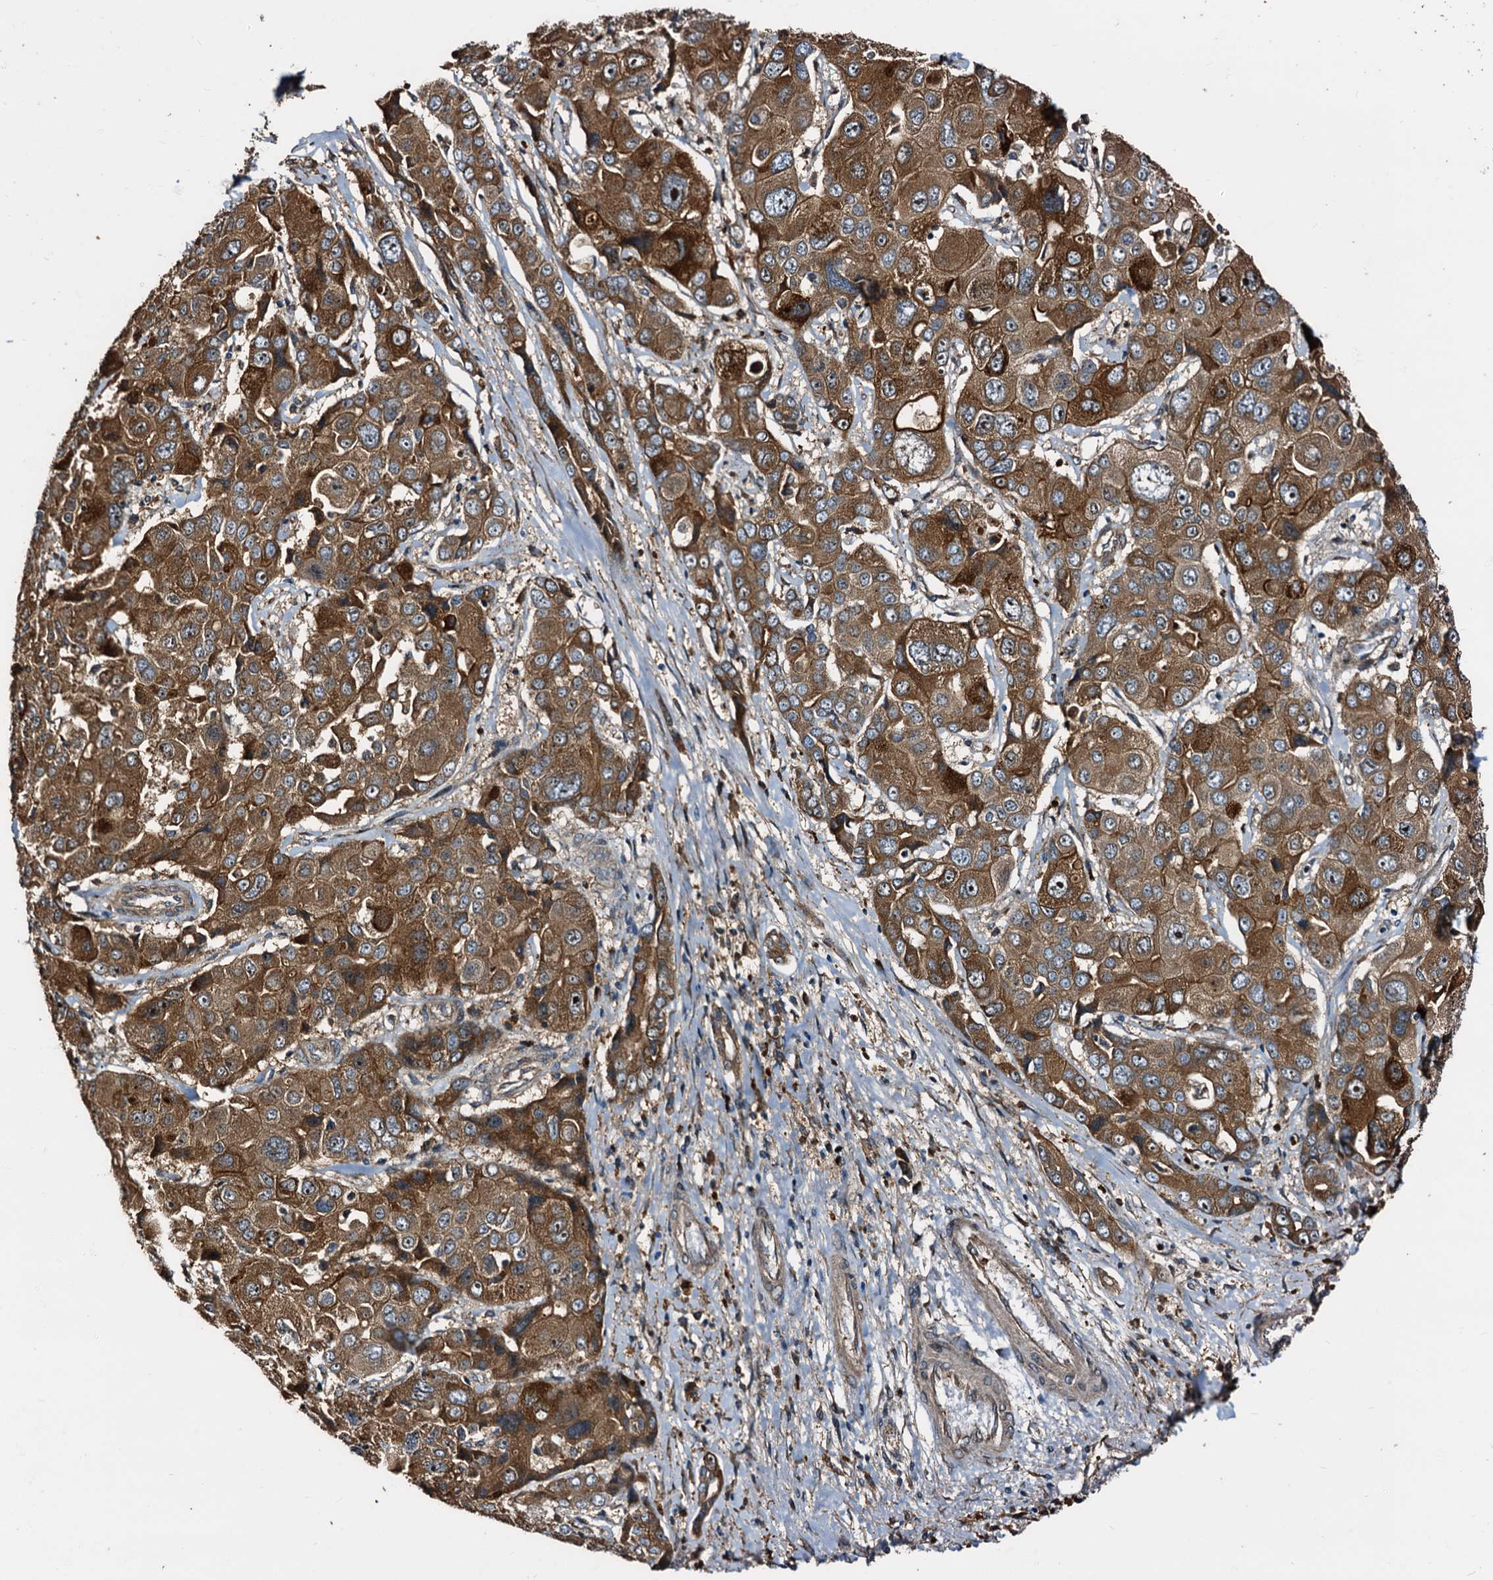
{"staining": {"intensity": "strong", "quantity": ">75%", "location": "cytoplasmic/membranous"}, "tissue": "liver cancer", "cell_type": "Tumor cells", "image_type": "cancer", "snomed": [{"axis": "morphology", "description": "Cholangiocarcinoma"}, {"axis": "topography", "description": "Liver"}], "caption": "Protein expression analysis of human liver cancer (cholangiocarcinoma) reveals strong cytoplasmic/membranous staining in approximately >75% of tumor cells. (IHC, brightfield microscopy, high magnification).", "gene": "PEX5", "patient": {"sex": "male", "age": 67}}